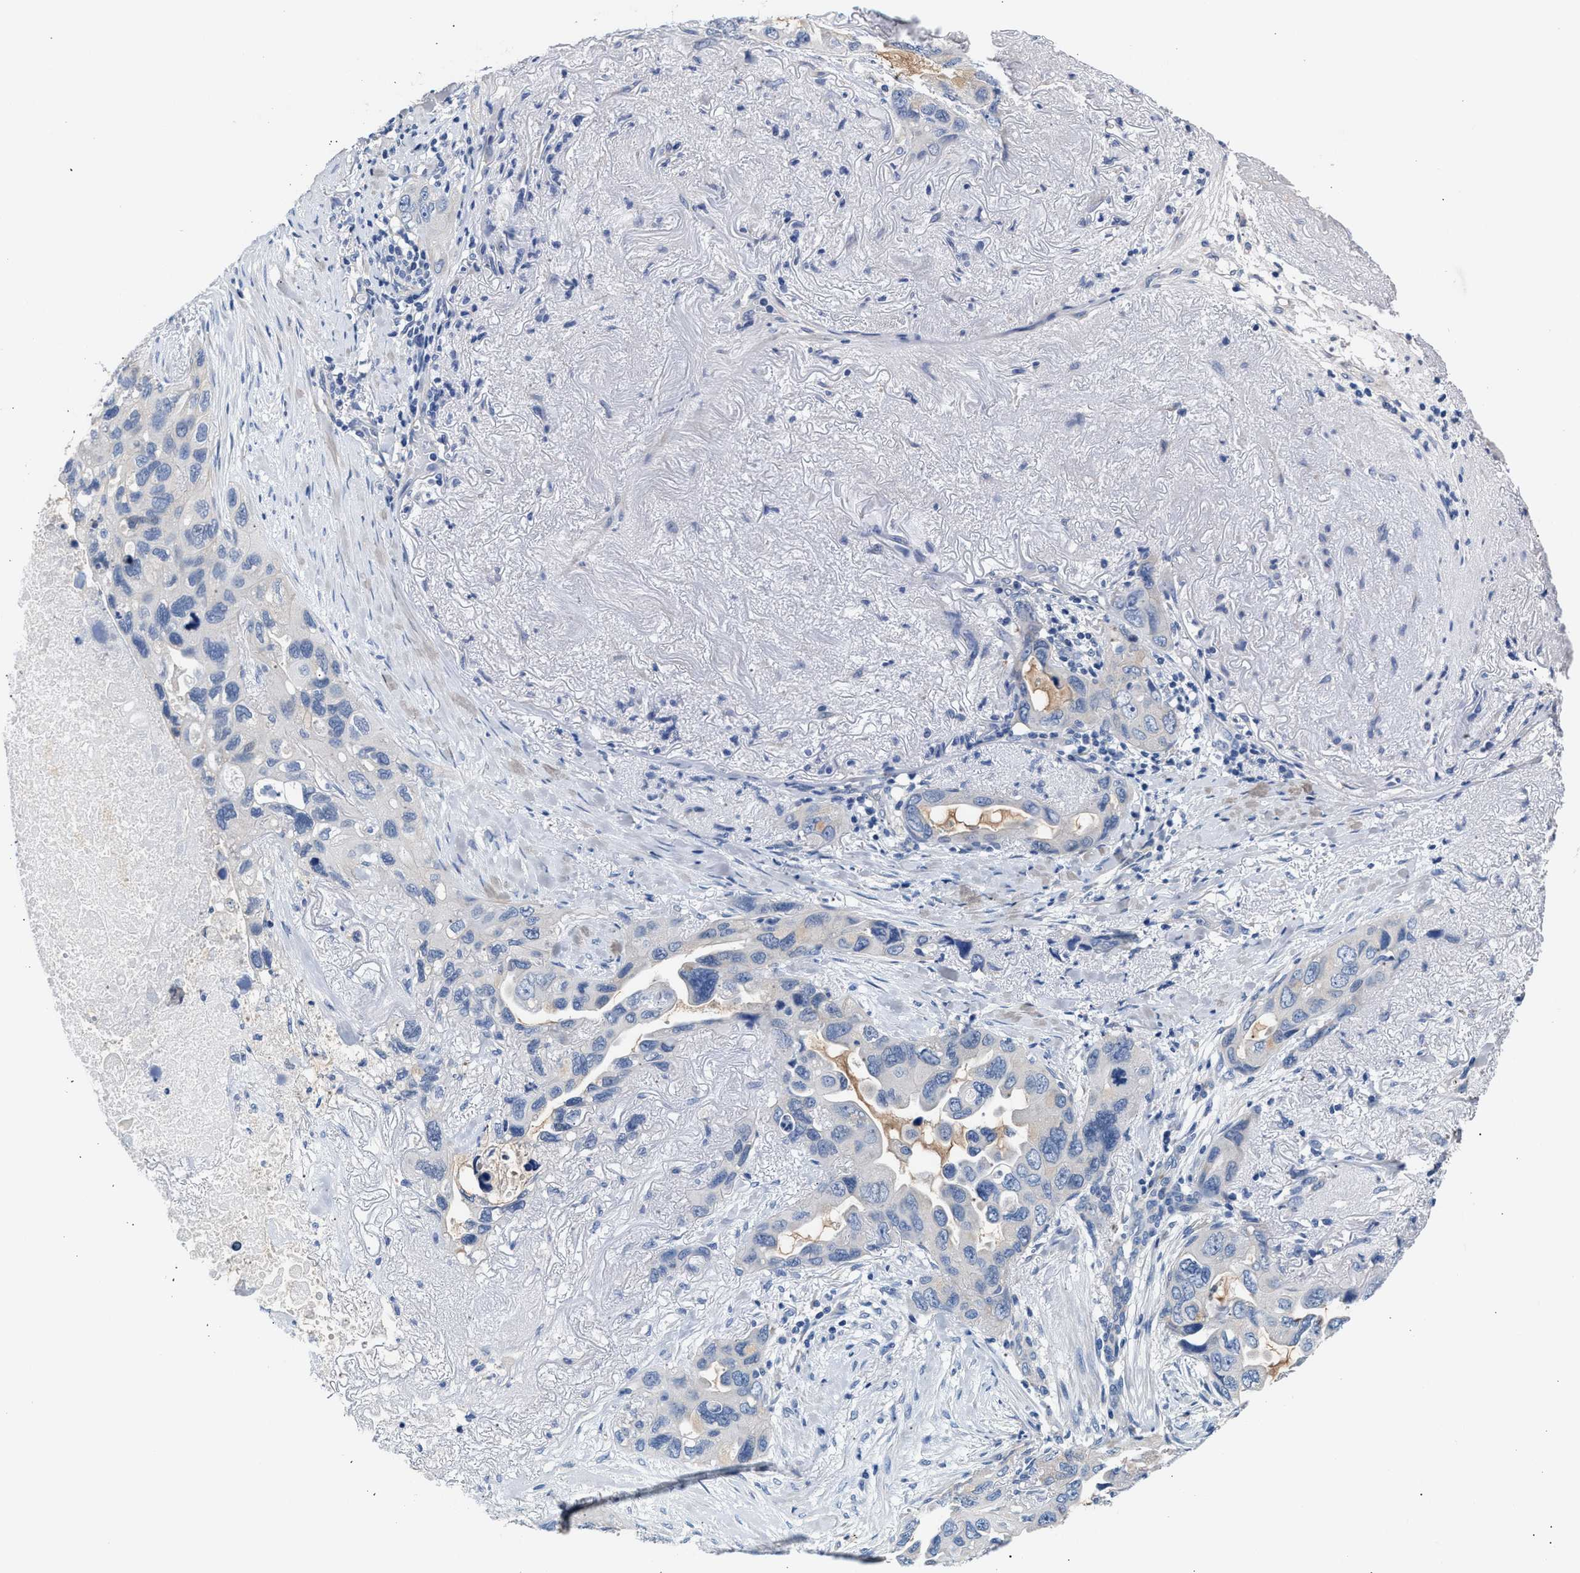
{"staining": {"intensity": "negative", "quantity": "none", "location": "none"}, "tissue": "lung cancer", "cell_type": "Tumor cells", "image_type": "cancer", "snomed": [{"axis": "morphology", "description": "Squamous cell carcinoma, NOS"}, {"axis": "topography", "description": "Lung"}], "caption": "A high-resolution micrograph shows IHC staining of lung squamous cell carcinoma, which exhibits no significant staining in tumor cells.", "gene": "ACTL7B", "patient": {"sex": "female", "age": 73}}